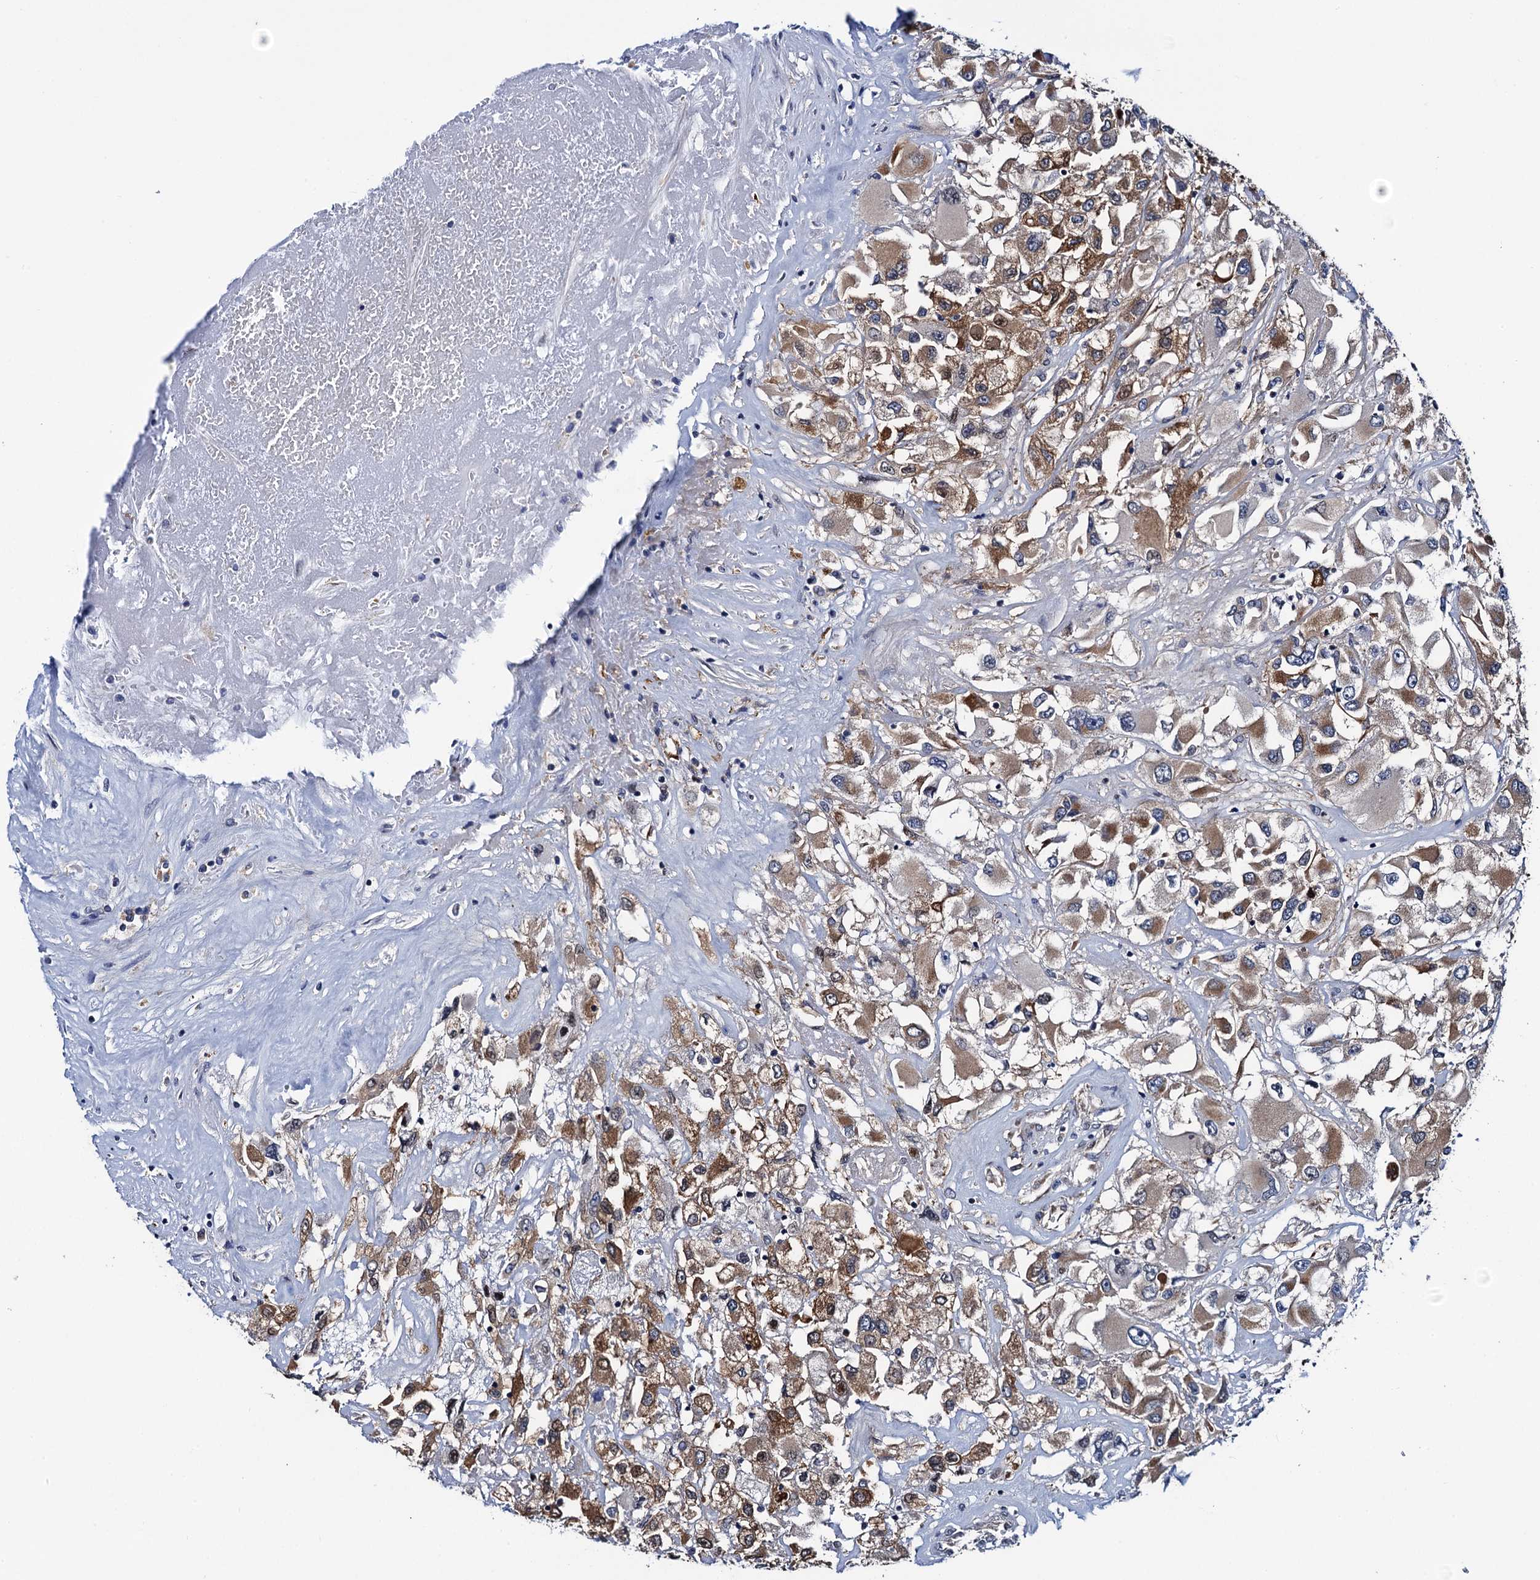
{"staining": {"intensity": "moderate", "quantity": ">75%", "location": "cytoplasmic/membranous"}, "tissue": "renal cancer", "cell_type": "Tumor cells", "image_type": "cancer", "snomed": [{"axis": "morphology", "description": "Adenocarcinoma, NOS"}, {"axis": "topography", "description": "Kidney"}], "caption": "An IHC histopathology image of neoplastic tissue is shown. Protein staining in brown shows moderate cytoplasmic/membranous positivity in renal cancer within tumor cells.", "gene": "PTCD3", "patient": {"sex": "female", "age": 52}}